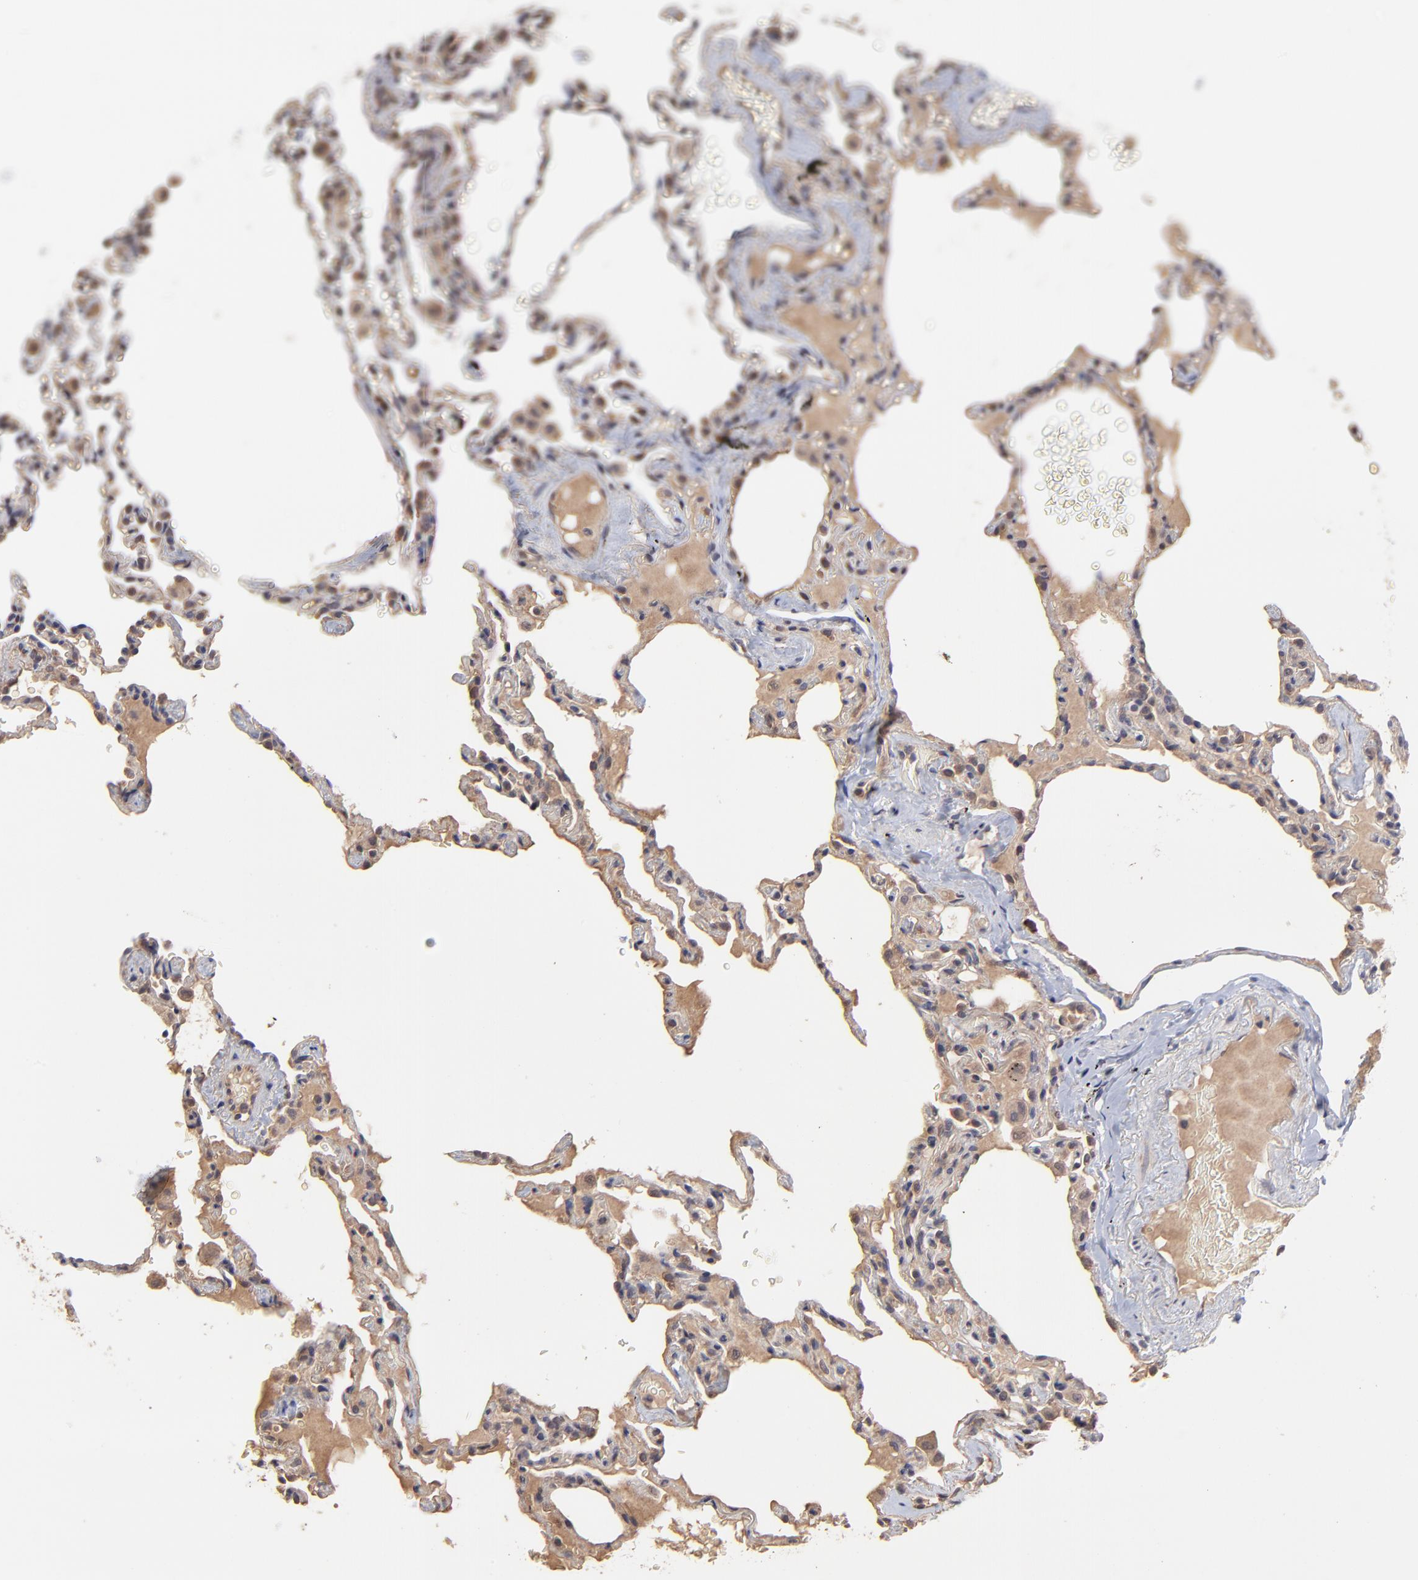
{"staining": {"intensity": "weak", "quantity": ">75%", "location": "cytoplasmic/membranous"}, "tissue": "lung", "cell_type": "Alveolar cells", "image_type": "normal", "snomed": [{"axis": "morphology", "description": "Normal tissue, NOS"}, {"axis": "topography", "description": "Lung"}], "caption": "Immunohistochemistry (DAB (3,3'-diaminobenzidine)) staining of normal lung demonstrates weak cytoplasmic/membranous protein expression in about >75% of alveolar cells.", "gene": "CHL1", "patient": {"sex": "male", "age": 59}}